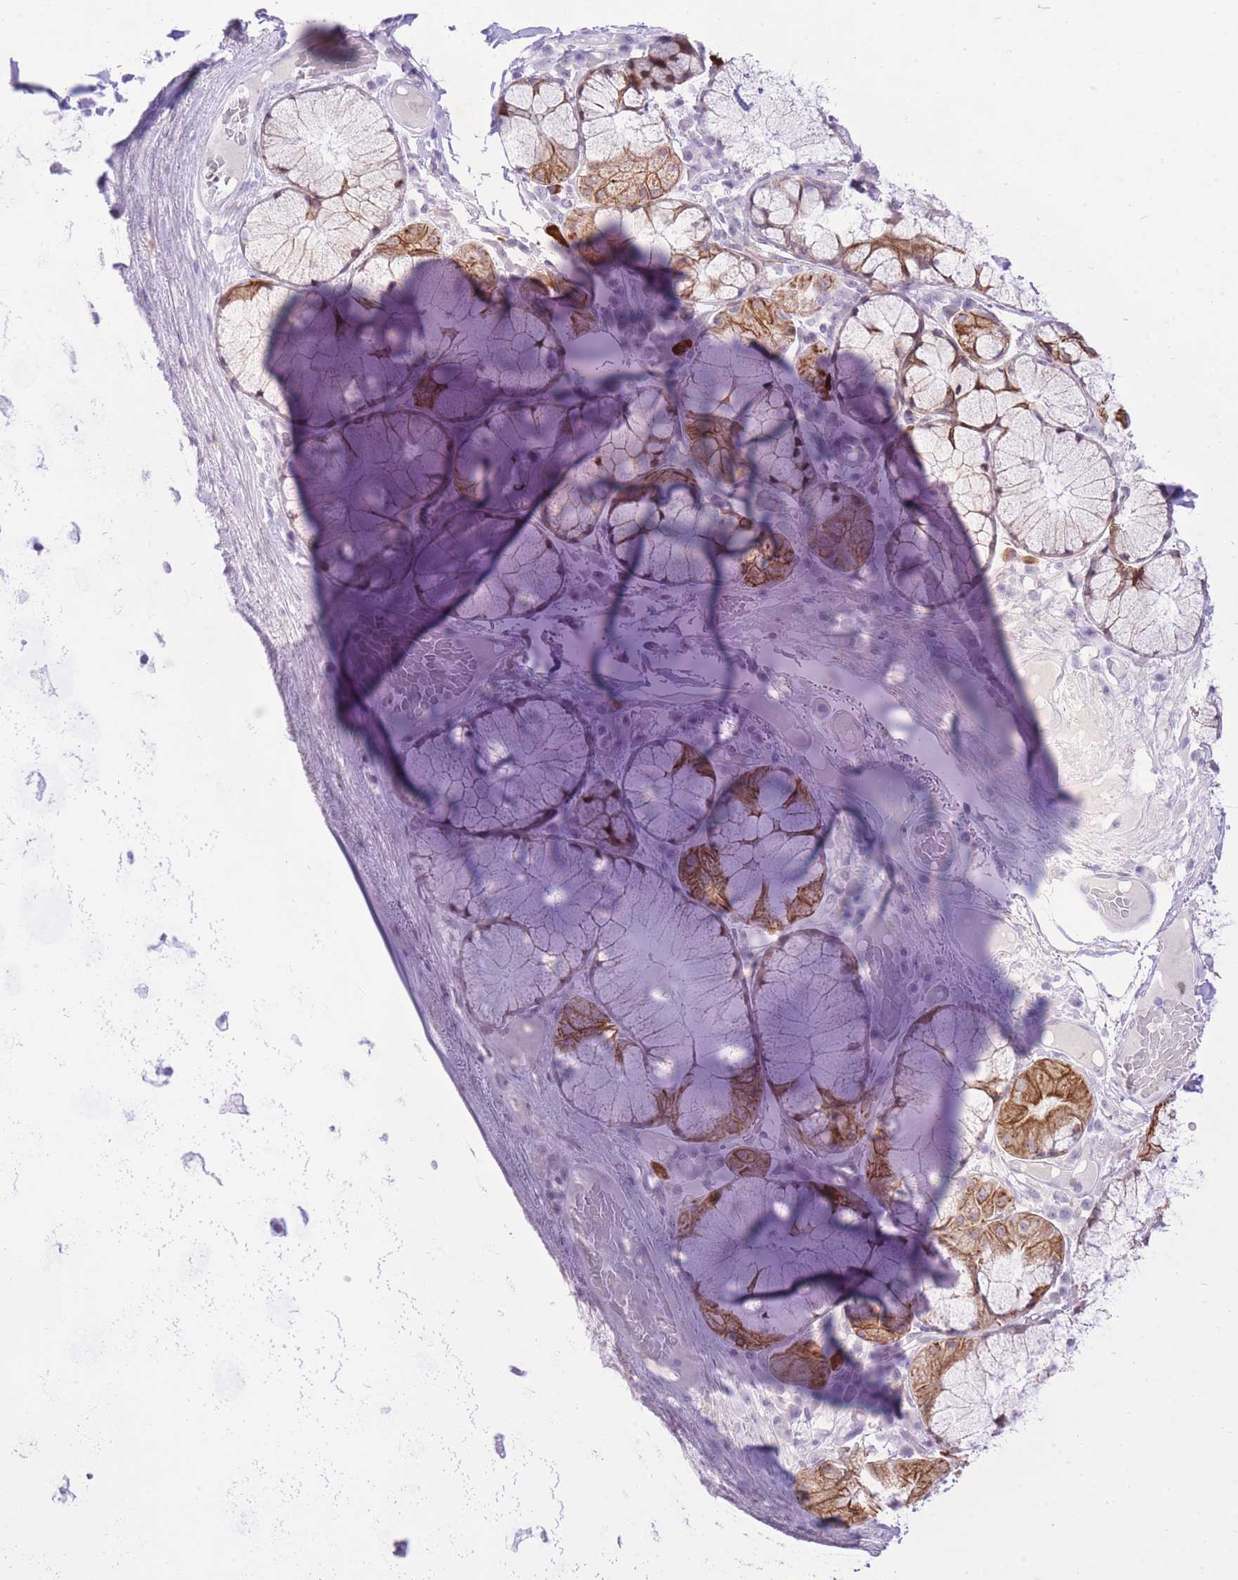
{"staining": {"intensity": "negative", "quantity": "none", "location": "none"}, "tissue": "adipose tissue", "cell_type": "Adipocytes", "image_type": "normal", "snomed": [{"axis": "morphology", "description": "Normal tissue, NOS"}, {"axis": "topography", "description": "Cartilage tissue"}, {"axis": "topography", "description": "Bronchus"}], "caption": "Immunohistochemistry micrograph of unremarkable human adipose tissue stained for a protein (brown), which exhibits no staining in adipocytes.", "gene": "MEIS3", "patient": {"sex": "male", "age": 56}}